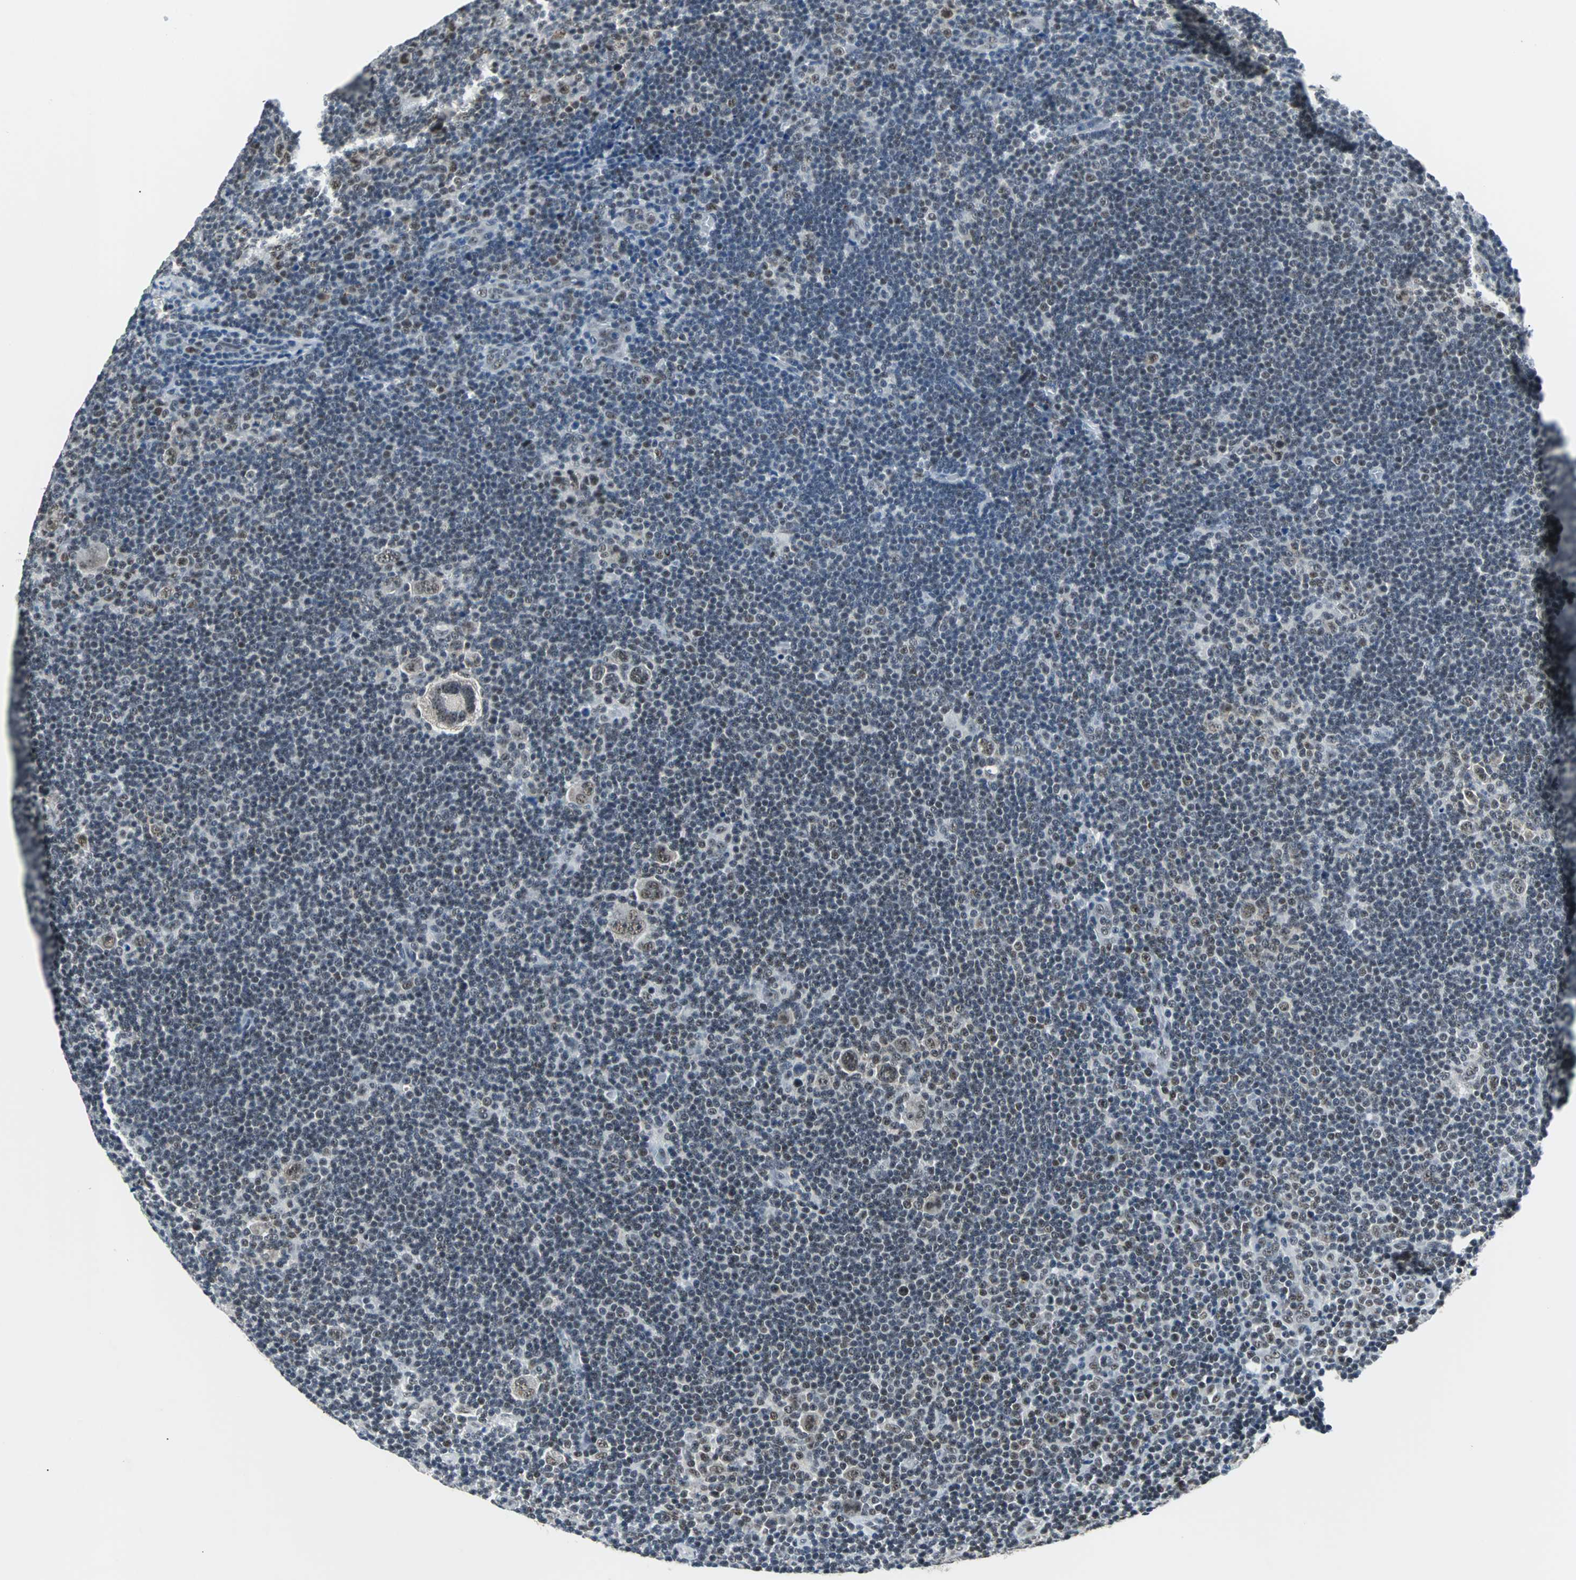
{"staining": {"intensity": "weak", "quantity": ">75%", "location": "nuclear"}, "tissue": "lymphoma", "cell_type": "Tumor cells", "image_type": "cancer", "snomed": [{"axis": "morphology", "description": "Hodgkin's disease, NOS"}, {"axis": "topography", "description": "Lymph node"}], "caption": "Hodgkin's disease tissue exhibits weak nuclear expression in approximately >75% of tumor cells (DAB IHC, brown staining for protein, blue staining for nuclei).", "gene": "USP28", "patient": {"sex": "female", "age": 57}}